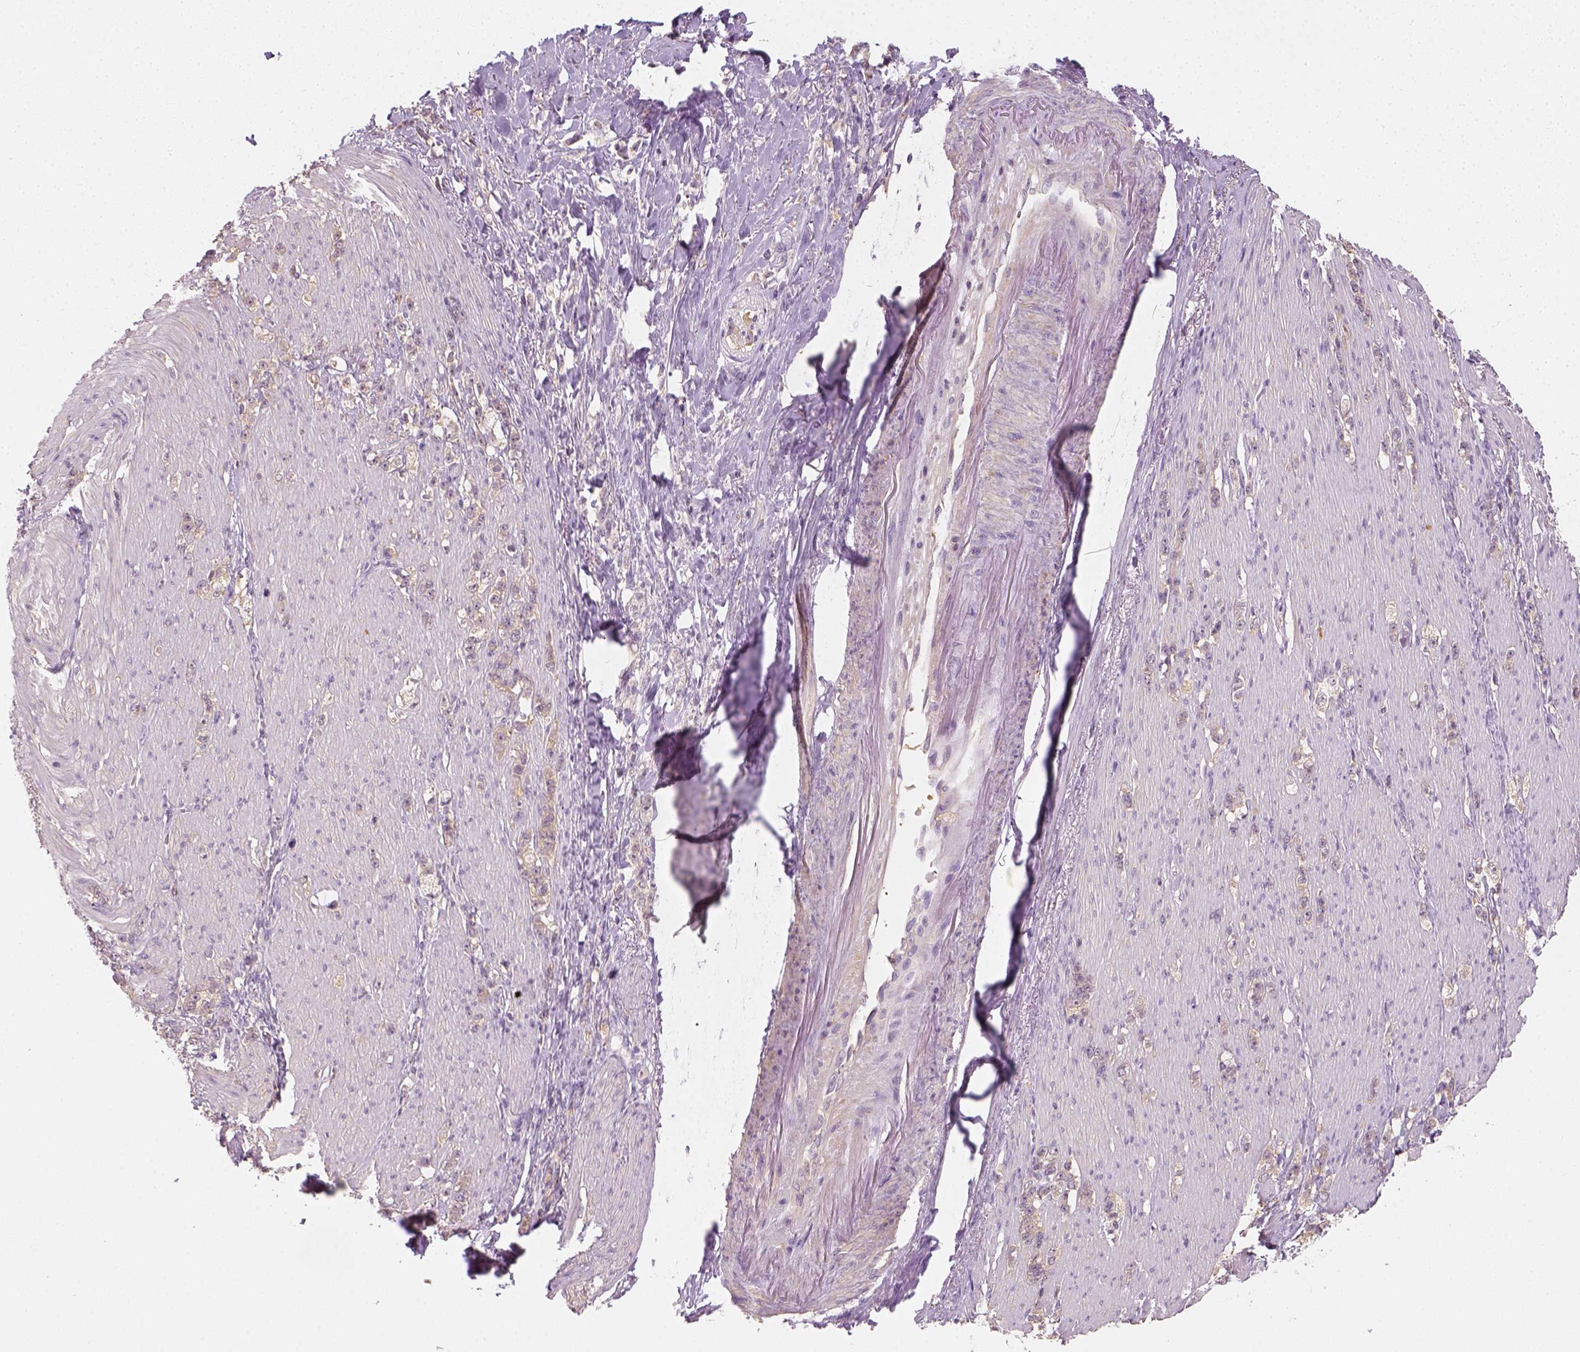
{"staining": {"intensity": "negative", "quantity": "none", "location": "none"}, "tissue": "stomach cancer", "cell_type": "Tumor cells", "image_type": "cancer", "snomed": [{"axis": "morphology", "description": "Adenocarcinoma, NOS"}, {"axis": "topography", "description": "Stomach, lower"}], "caption": "Protein analysis of stomach cancer (adenocarcinoma) shows no significant expression in tumor cells.", "gene": "EPHB1", "patient": {"sex": "male", "age": 88}}